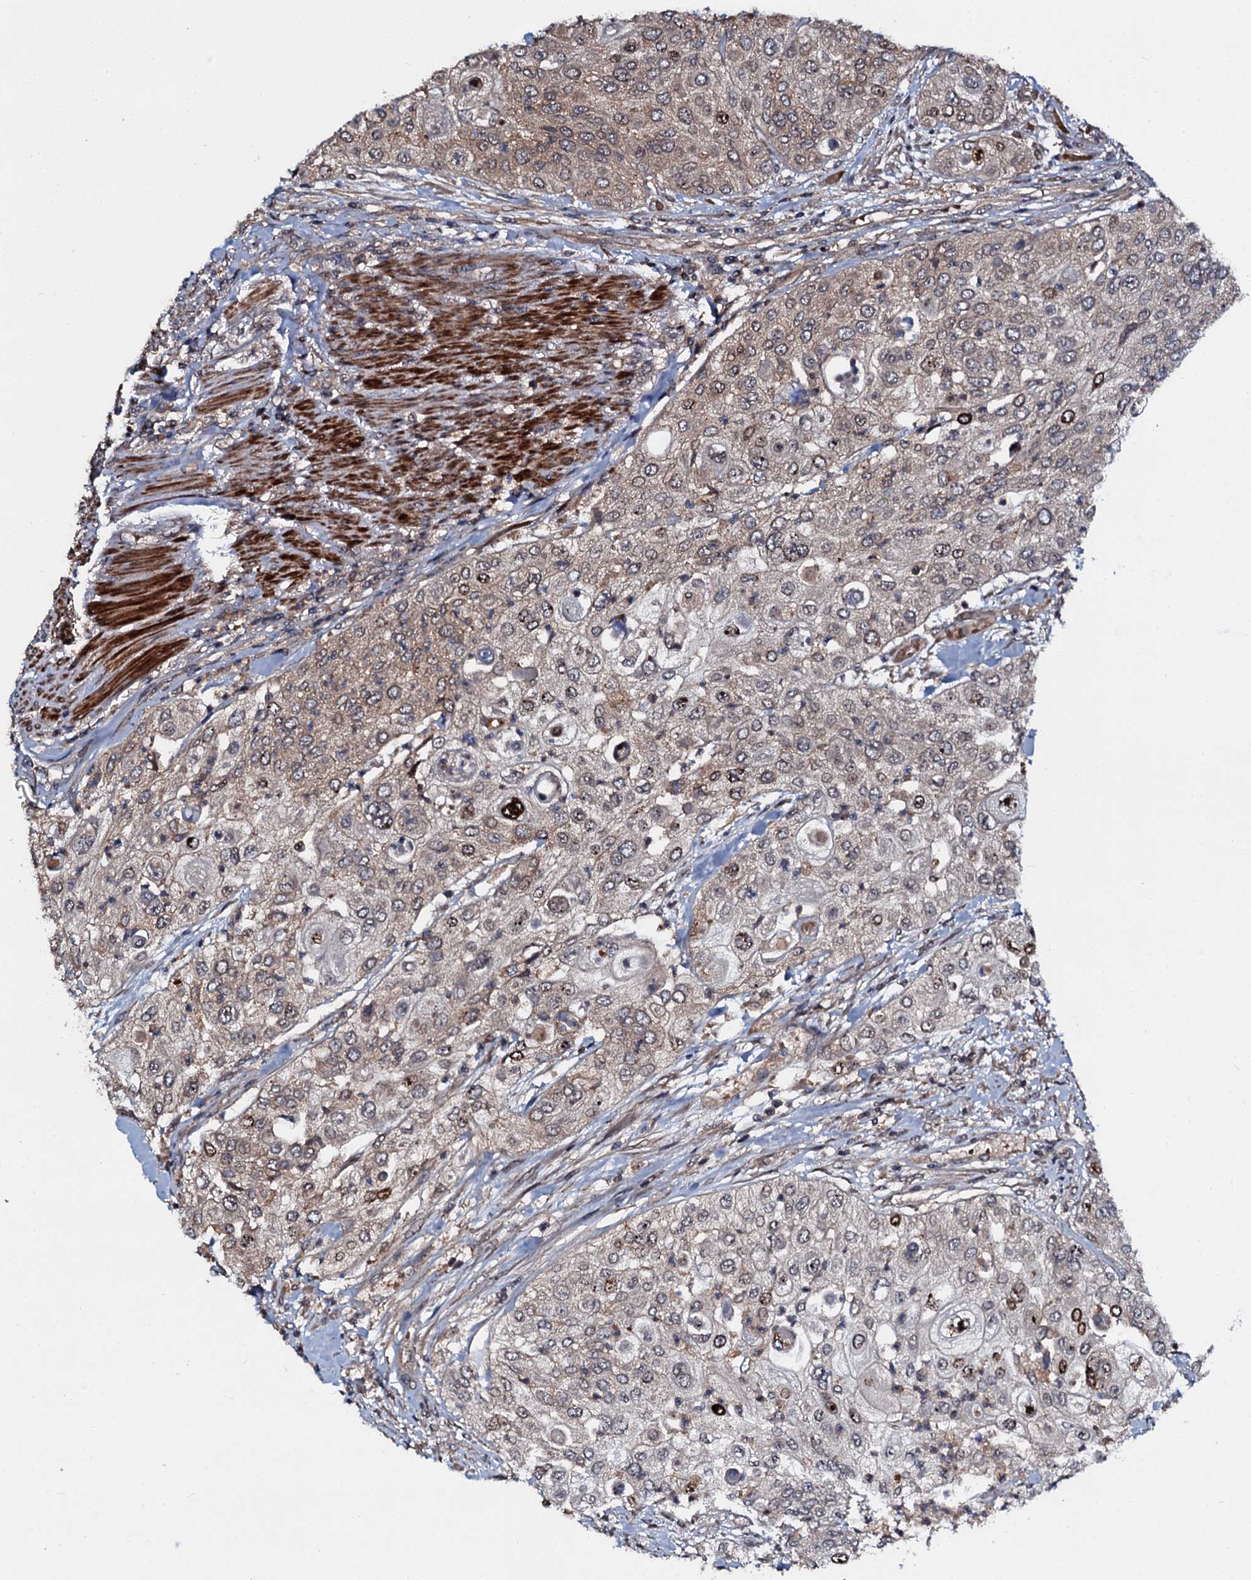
{"staining": {"intensity": "strong", "quantity": "<25%", "location": "cytoplasmic/membranous"}, "tissue": "urothelial cancer", "cell_type": "Tumor cells", "image_type": "cancer", "snomed": [{"axis": "morphology", "description": "Urothelial carcinoma, High grade"}, {"axis": "topography", "description": "Urinary bladder"}], "caption": "Human urothelial cancer stained for a protein (brown) reveals strong cytoplasmic/membranous positive positivity in about <25% of tumor cells.", "gene": "N4BP1", "patient": {"sex": "female", "age": 79}}